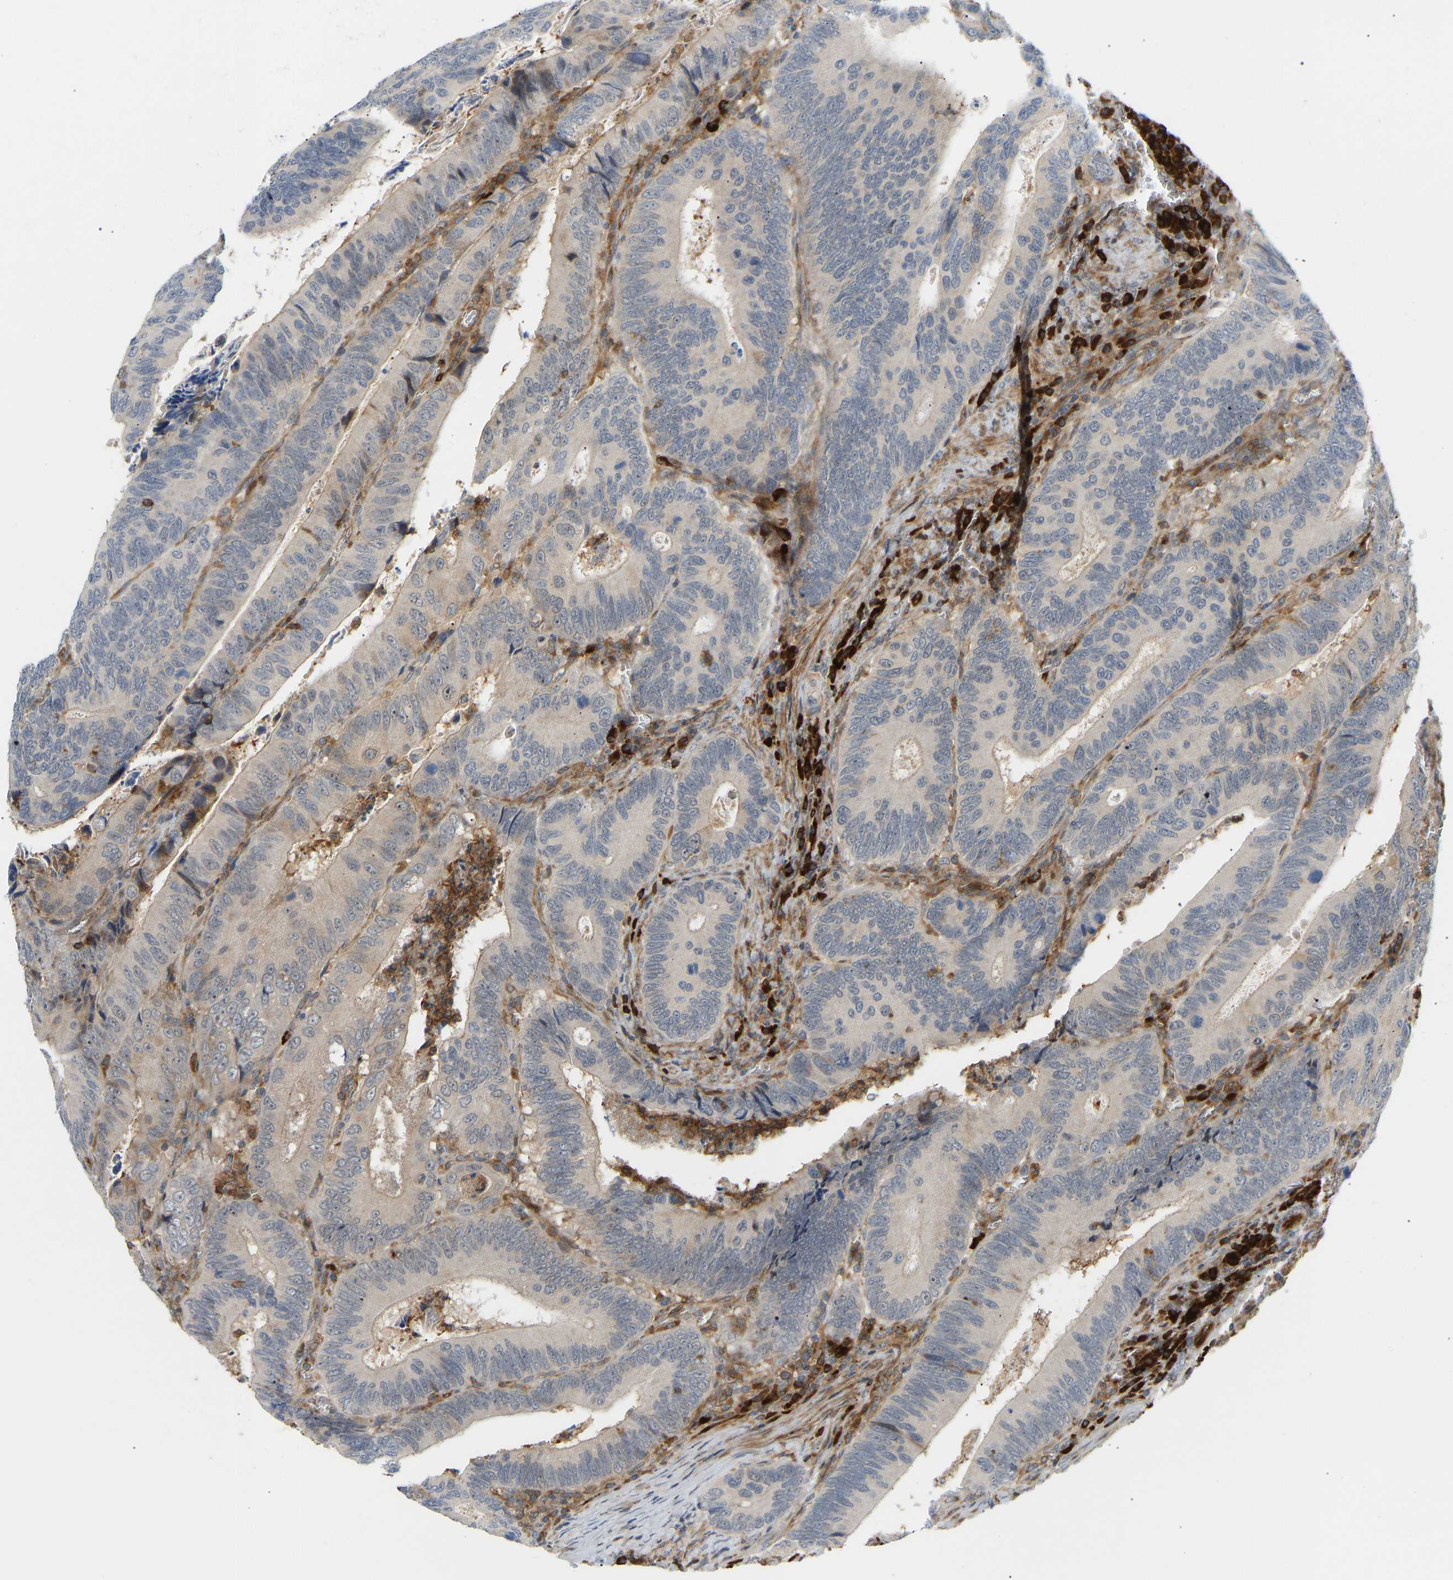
{"staining": {"intensity": "negative", "quantity": "none", "location": "none"}, "tissue": "colorectal cancer", "cell_type": "Tumor cells", "image_type": "cancer", "snomed": [{"axis": "morphology", "description": "Inflammation, NOS"}, {"axis": "morphology", "description": "Adenocarcinoma, NOS"}, {"axis": "topography", "description": "Colon"}], "caption": "A high-resolution image shows immunohistochemistry (IHC) staining of colorectal cancer, which demonstrates no significant positivity in tumor cells.", "gene": "PLCG2", "patient": {"sex": "male", "age": 72}}